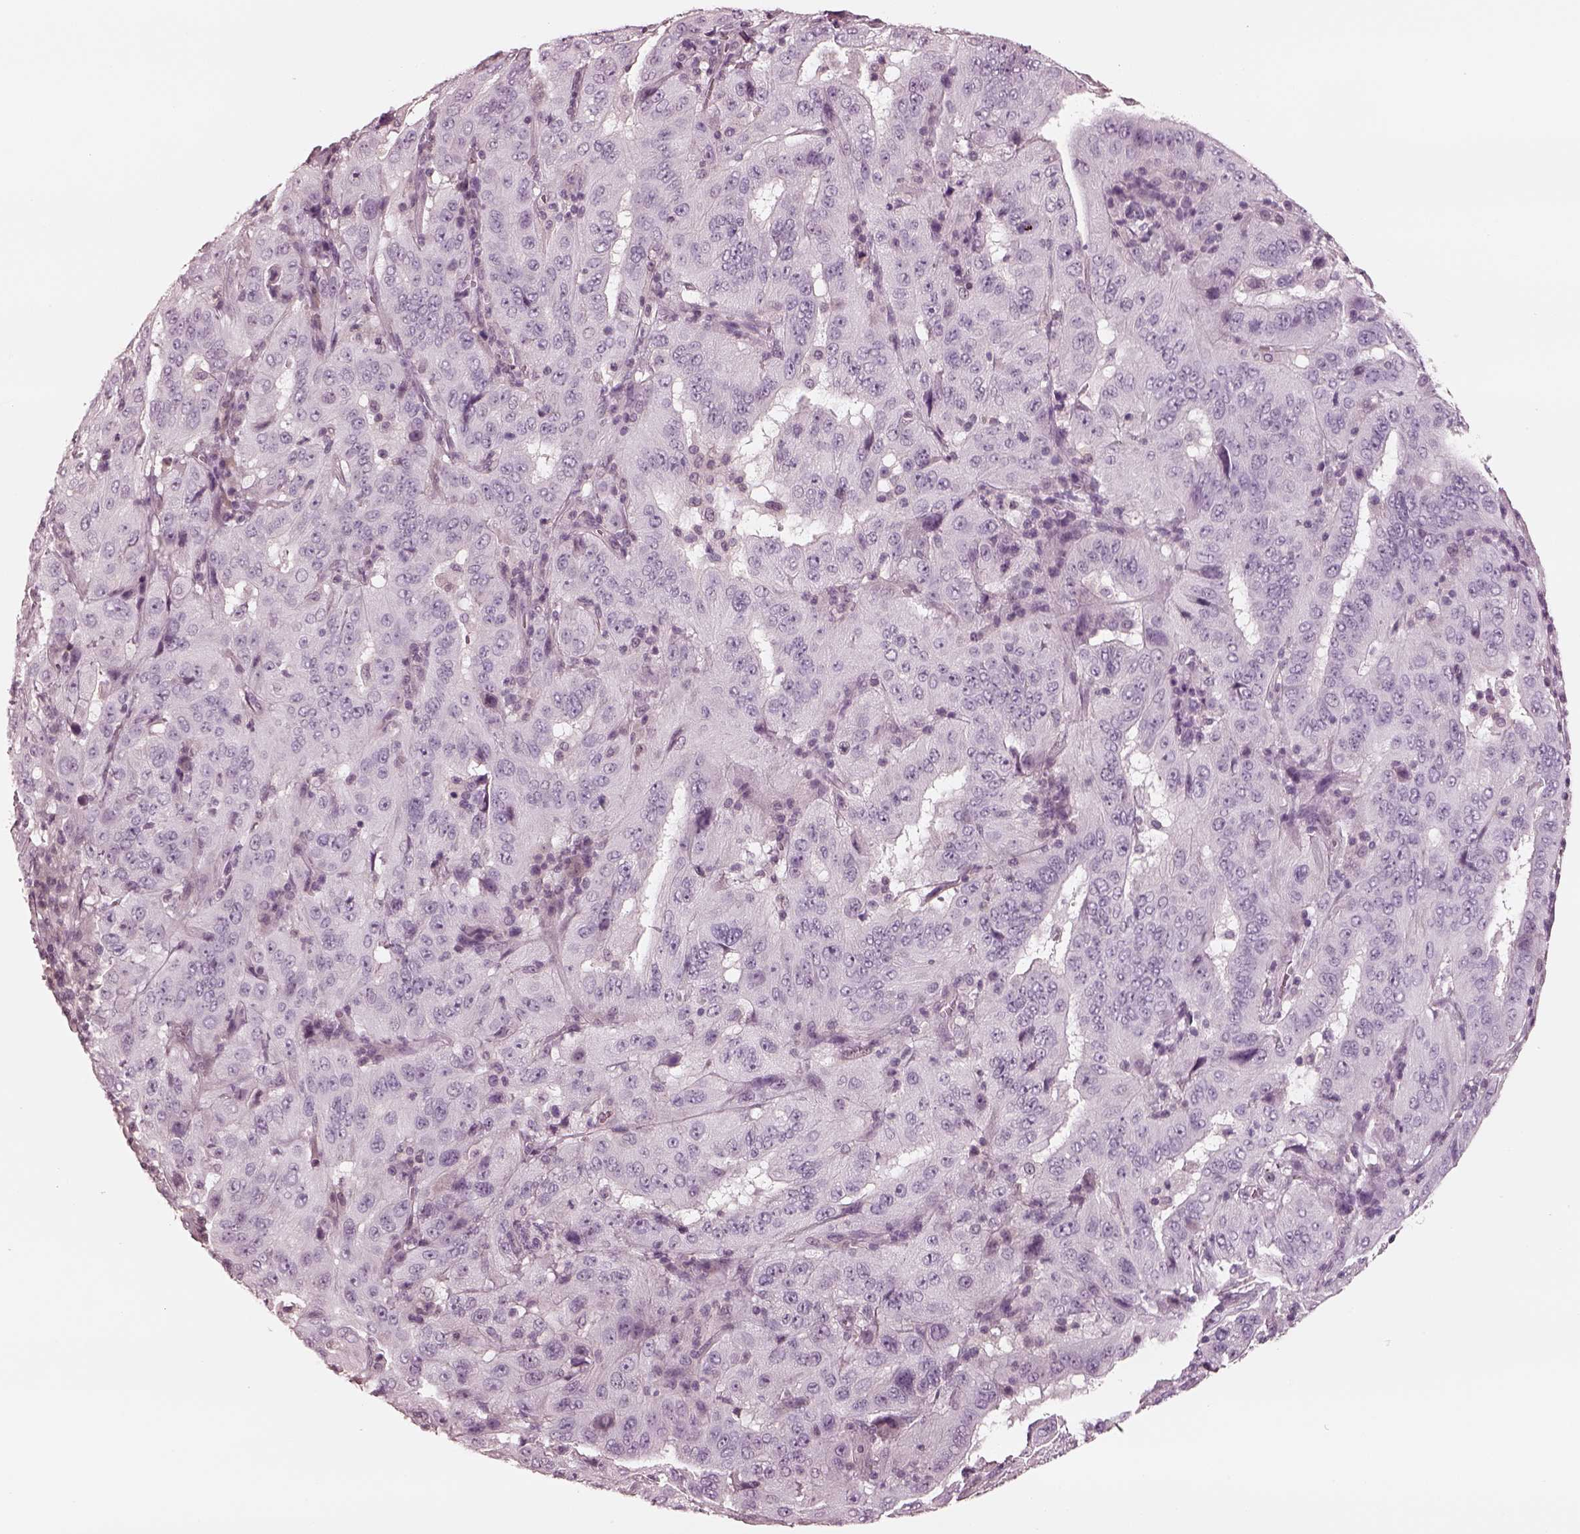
{"staining": {"intensity": "negative", "quantity": "none", "location": "none"}, "tissue": "pancreatic cancer", "cell_type": "Tumor cells", "image_type": "cancer", "snomed": [{"axis": "morphology", "description": "Adenocarcinoma, NOS"}, {"axis": "topography", "description": "Pancreas"}], "caption": "Immunohistochemistry of human pancreatic adenocarcinoma reveals no positivity in tumor cells. The staining was performed using DAB to visualize the protein expression in brown, while the nuclei were stained in blue with hematoxylin (Magnification: 20x).", "gene": "EGR4", "patient": {"sex": "male", "age": 63}}